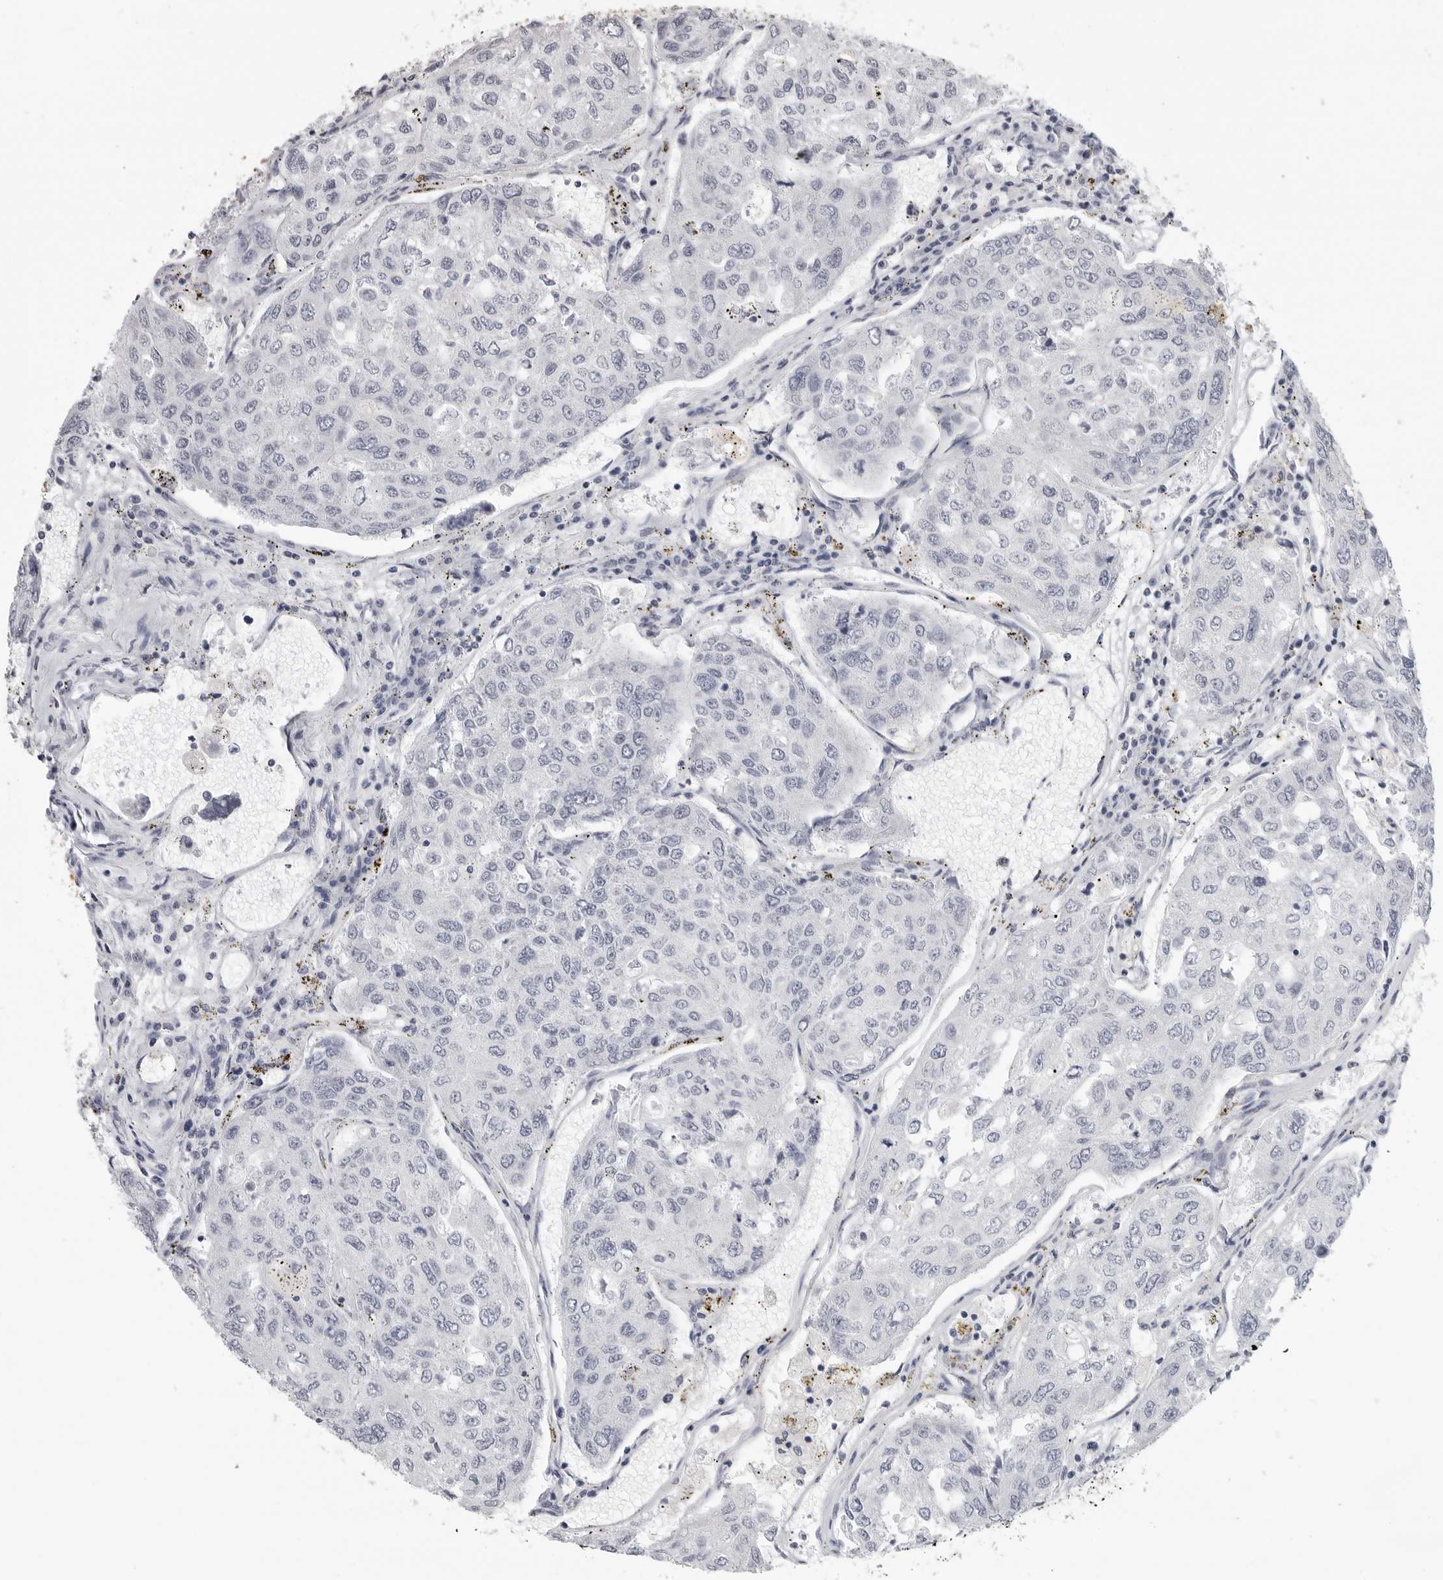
{"staining": {"intensity": "negative", "quantity": "none", "location": "none"}, "tissue": "urothelial cancer", "cell_type": "Tumor cells", "image_type": "cancer", "snomed": [{"axis": "morphology", "description": "Urothelial carcinoma, High grade"}, {"axis": "topography", "description": "Lymph node"}, {"axis": "topography", "description": "Urinary bladder"}], "caption": "High power microscopy micrograph of an IHC image of urothelial carcinoma (high-grade), revealing no significant staining in tumor cells.", "gene": "LY6D", "patient": {"sex": "male", "age": 51}}